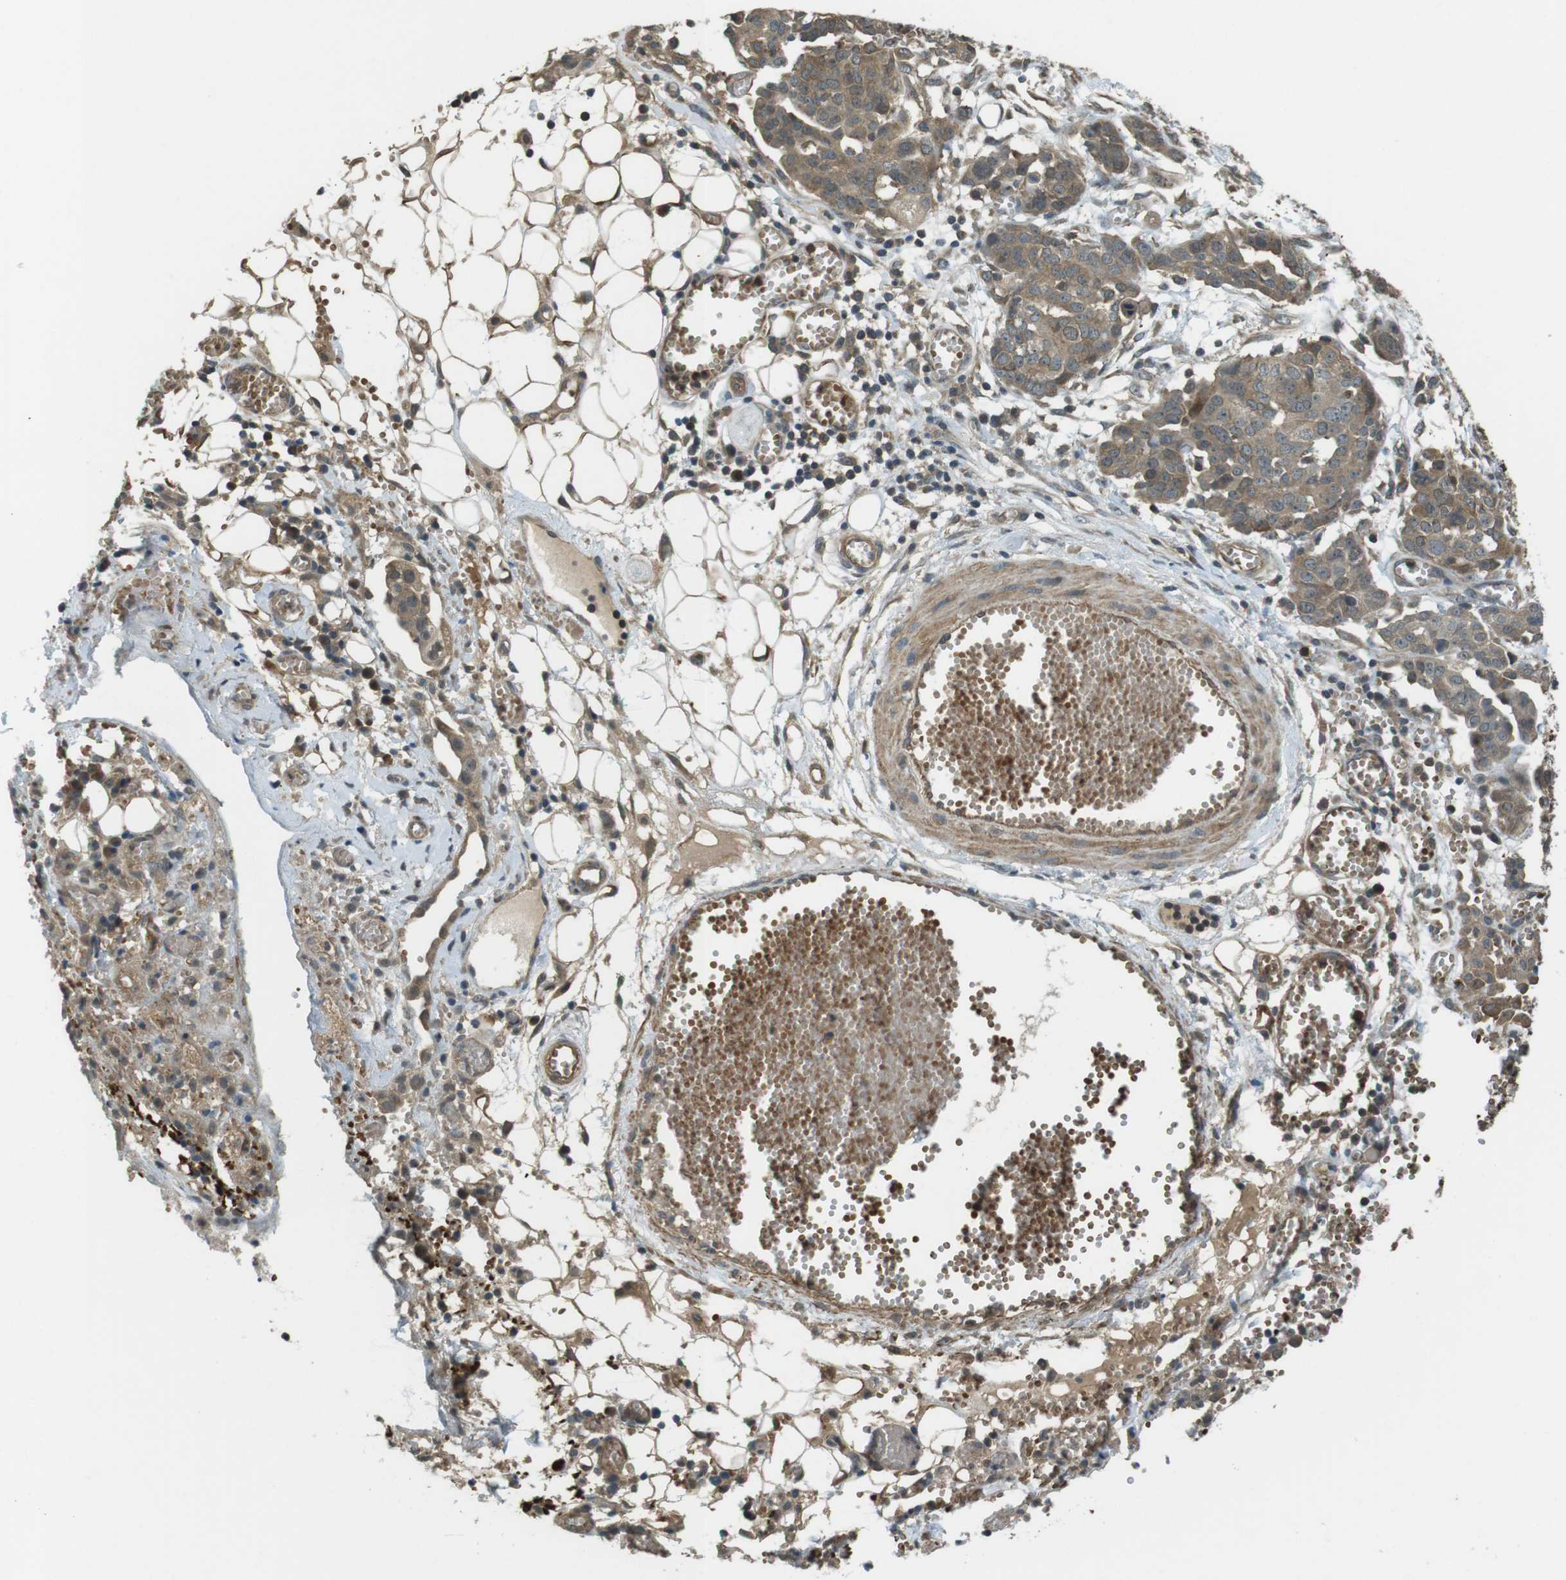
{"staining": {"intensity": "moderate", "quantity": ">75%", "location": "cytoplasmic/membranous"}, "tissue": "ovarian cancer", "cell_type": "Tumor cells", "image_type": "cancer", "snomed": [{"axis": "morphology", "description": "Cystadenocarcinoma, serous, NOS"}, {"axis": "topography", "description": "Soft tissue"}, {"axis": "topography", "description": "Ovary"}], "caption": "IHC micrograph of human ovarian cancer (serous cystadenocarcinoma) stained for a protein (brown), which shows medium levels of moderate cytoplasmic/membranous staining in about >75% of tumor cells.", "gene": "LRRC3B", "patient": {"sex": "female", "age": 57}}